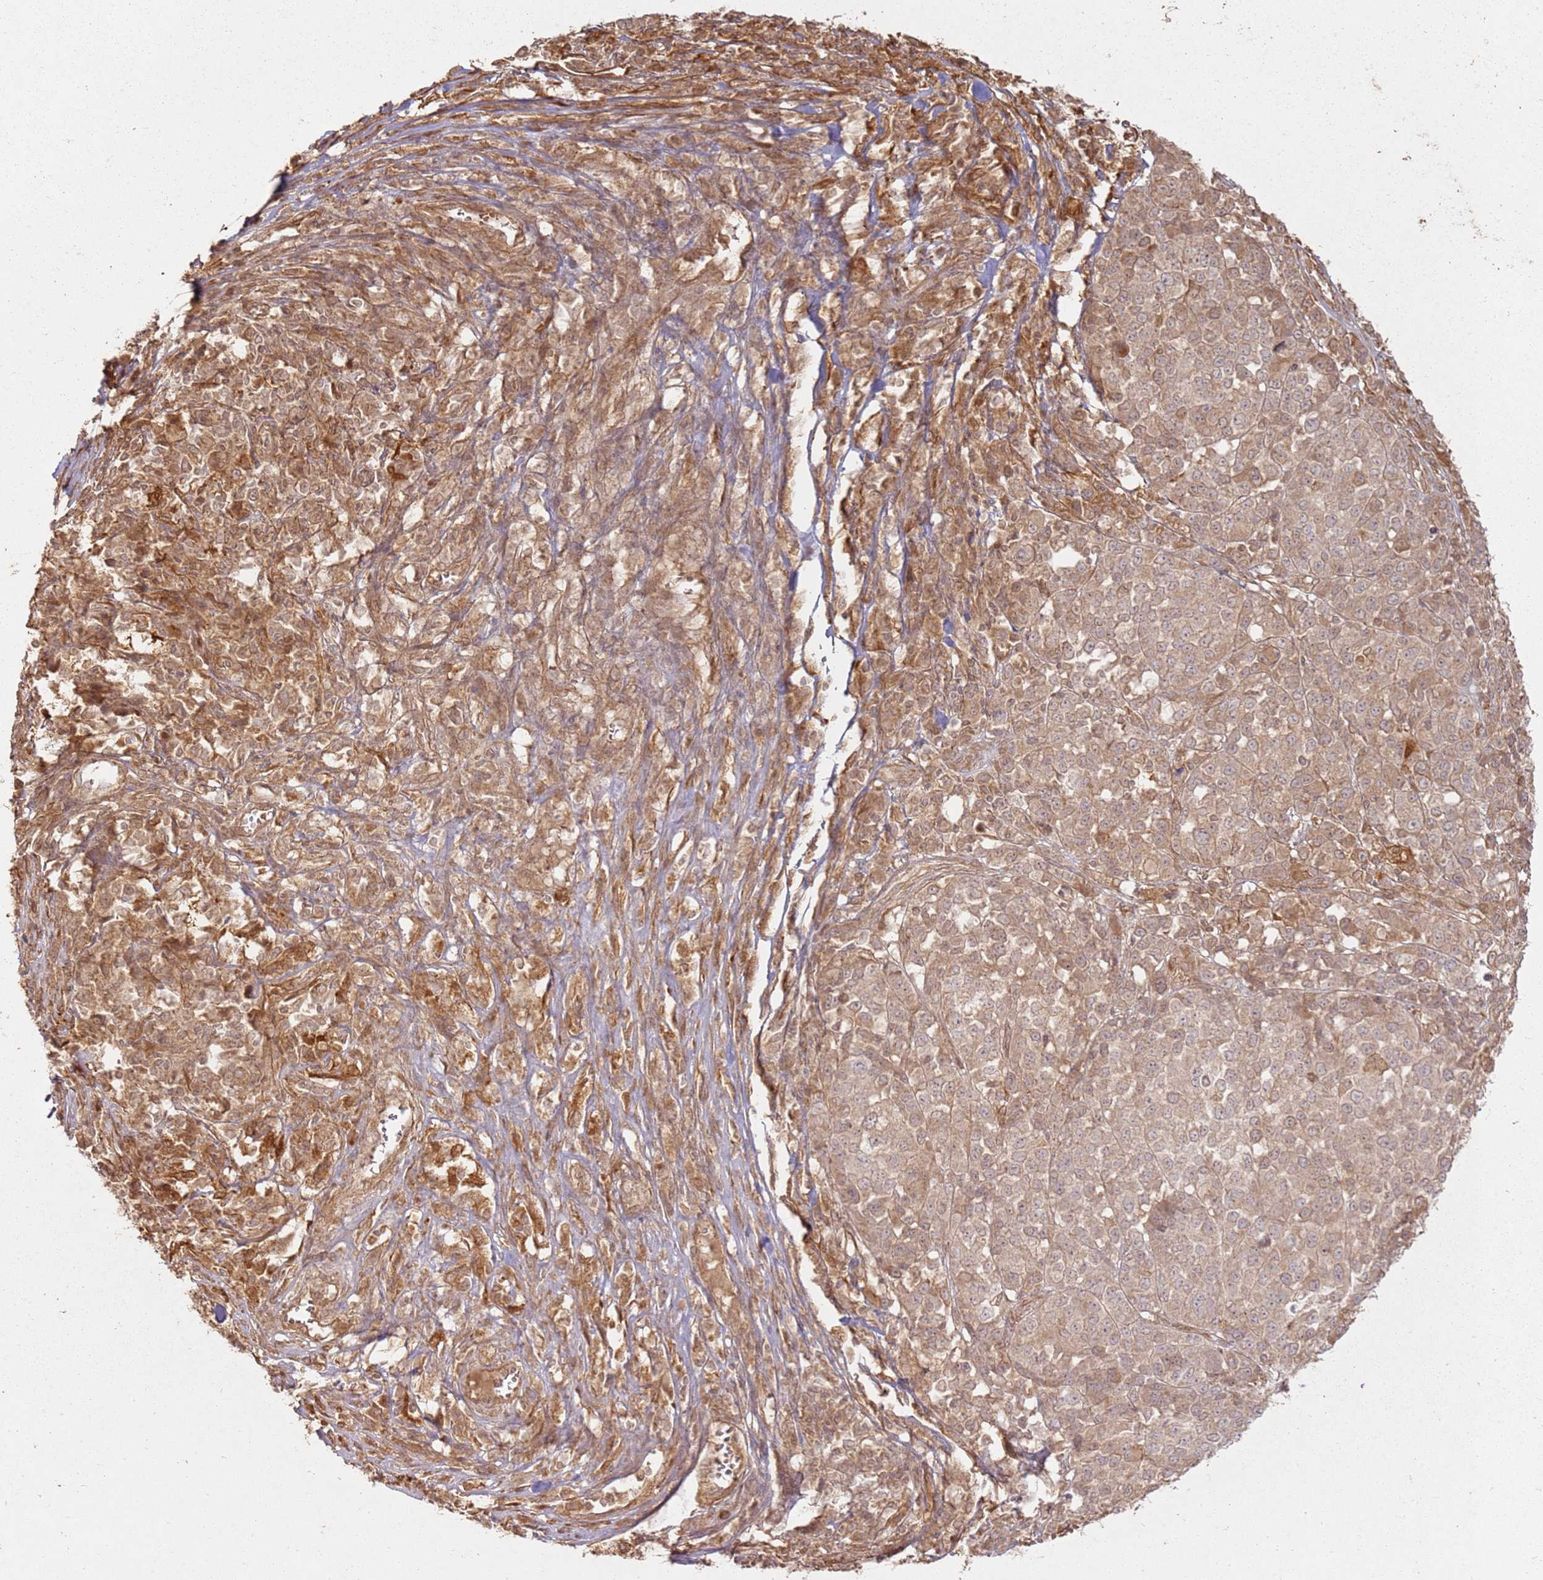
{"staining": {"intensity": "weak", "quantity": "25%-75%", "location": "cytoplasmic/membranous"}, "tissue": "melanoma", "cell_type": "Tumor cells", "image_type": "cancer", "snomed": [{"axis": "morphology", "description": "Malignant melanoma, Metastatic site"}, {"axis": "topography", "description": "Lymph node"}], "caption": "This is an image of immunohistochemistry staining of malignant melanoma (metastatic site), which shows weak positivity in the cytoplasmic/membranous of tumor cells.", "gene": "ZNF776", "patient": {"sex": "male", "age": 44}}